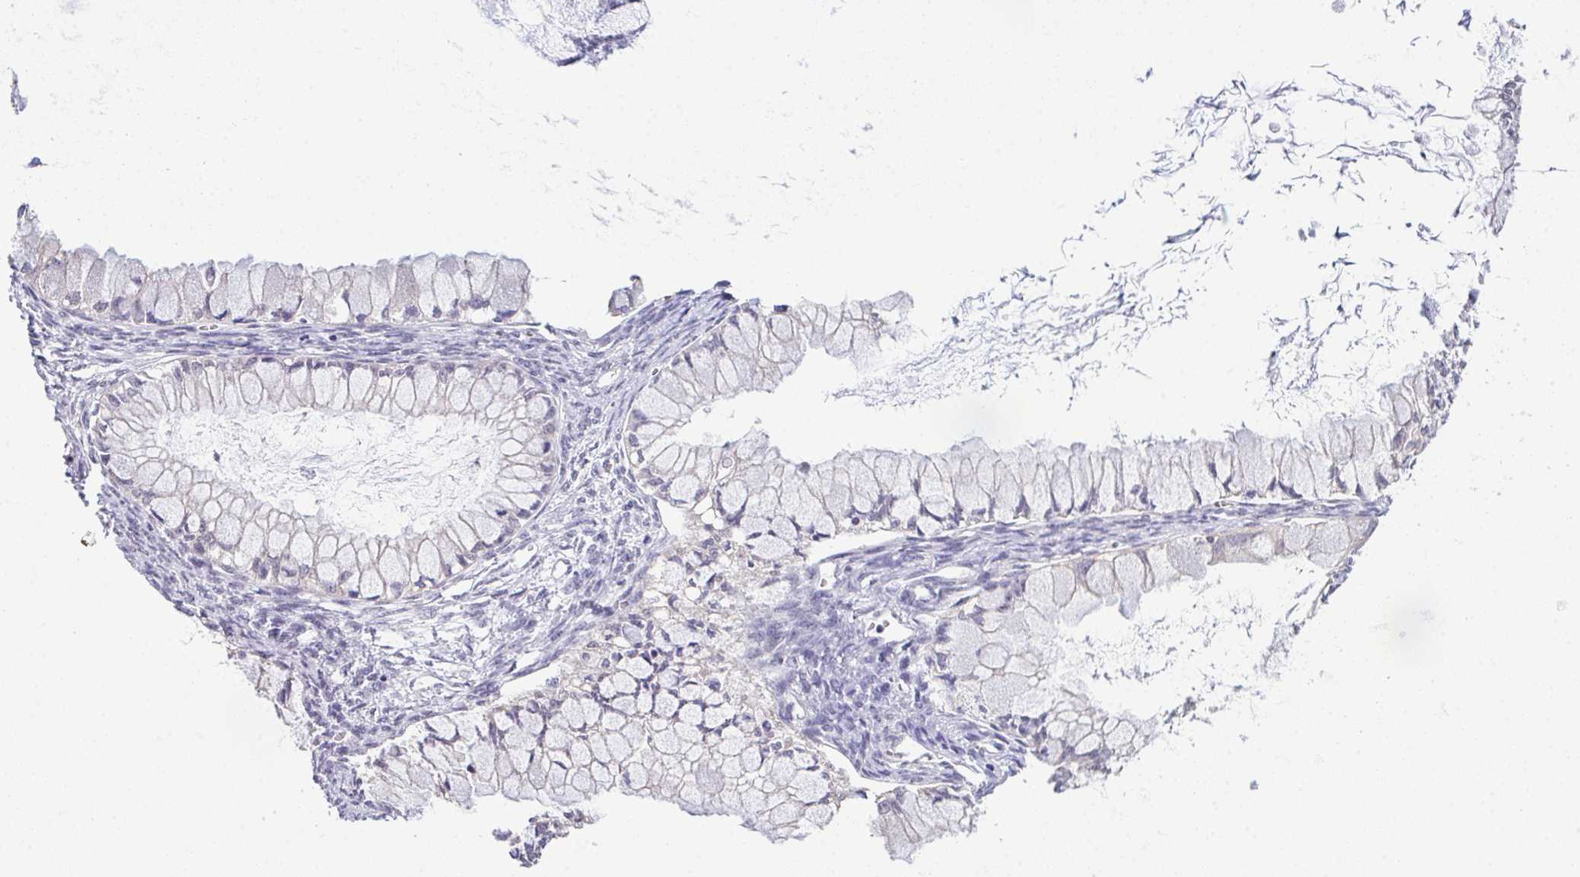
{"staining": {"intensity": "negative", "quantity": "none", "location": "none"}, "tissue": "ovarian cancer", "cell_type": "Tumor cells", "image_type": "cancer", "snomed": [{"axis": "morphology", "description": "Cystadenocarcinoma, mucinous, NOS"}, {"axis": "topography", "description": "Ovary"}], "caption": "The image demonstrates no staining of tumor cells in ovarian cancer (mucinous cystadenocarcinoma).", "gene": "ATP6V0D2", "patient": {"sex": "female", "age": 34}}